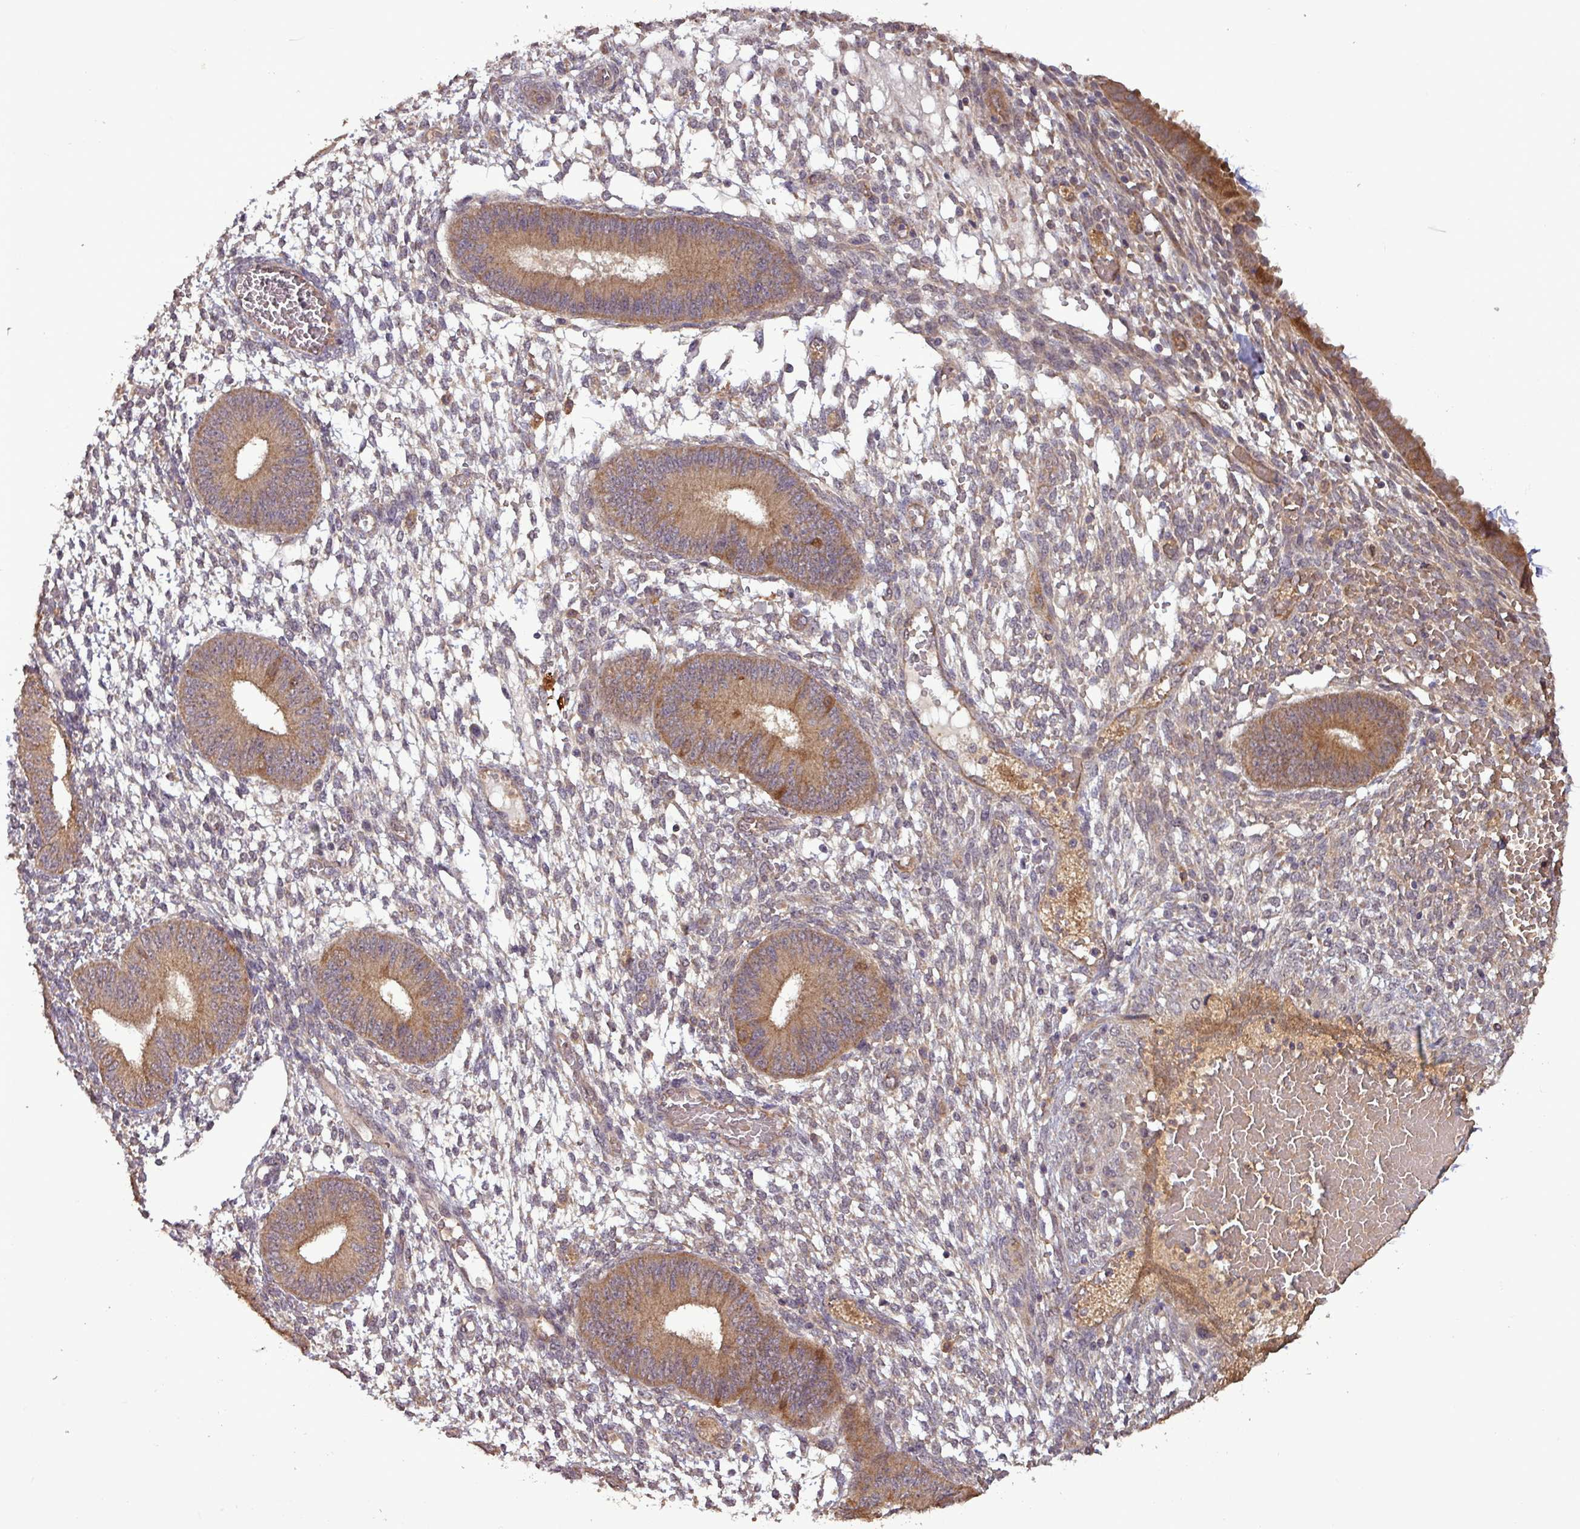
{"staining": {"intensity": "weak", "quantity": "<25%", "location": "cytoplasmic/membranous"}, "tissue": "endometrium", "cell_type": "Cells in endometrial stroma", "image_type": "normal", "snomed": [{"axis": "morphology", "description": "Normal tissue, NOS"}, {"axis": "topography", "description": "Endometrium"}], "caption": "IHC histopathology image of unremarkable endometrium: endometrium stained with DAB reveals no significant protein staining in cells in endometrial stroma. (Immunohistochemistry, brightfield microscopy, high magnification).", "gene": "NT5C3A", "patient": {"sex": "female", "age": 49}}